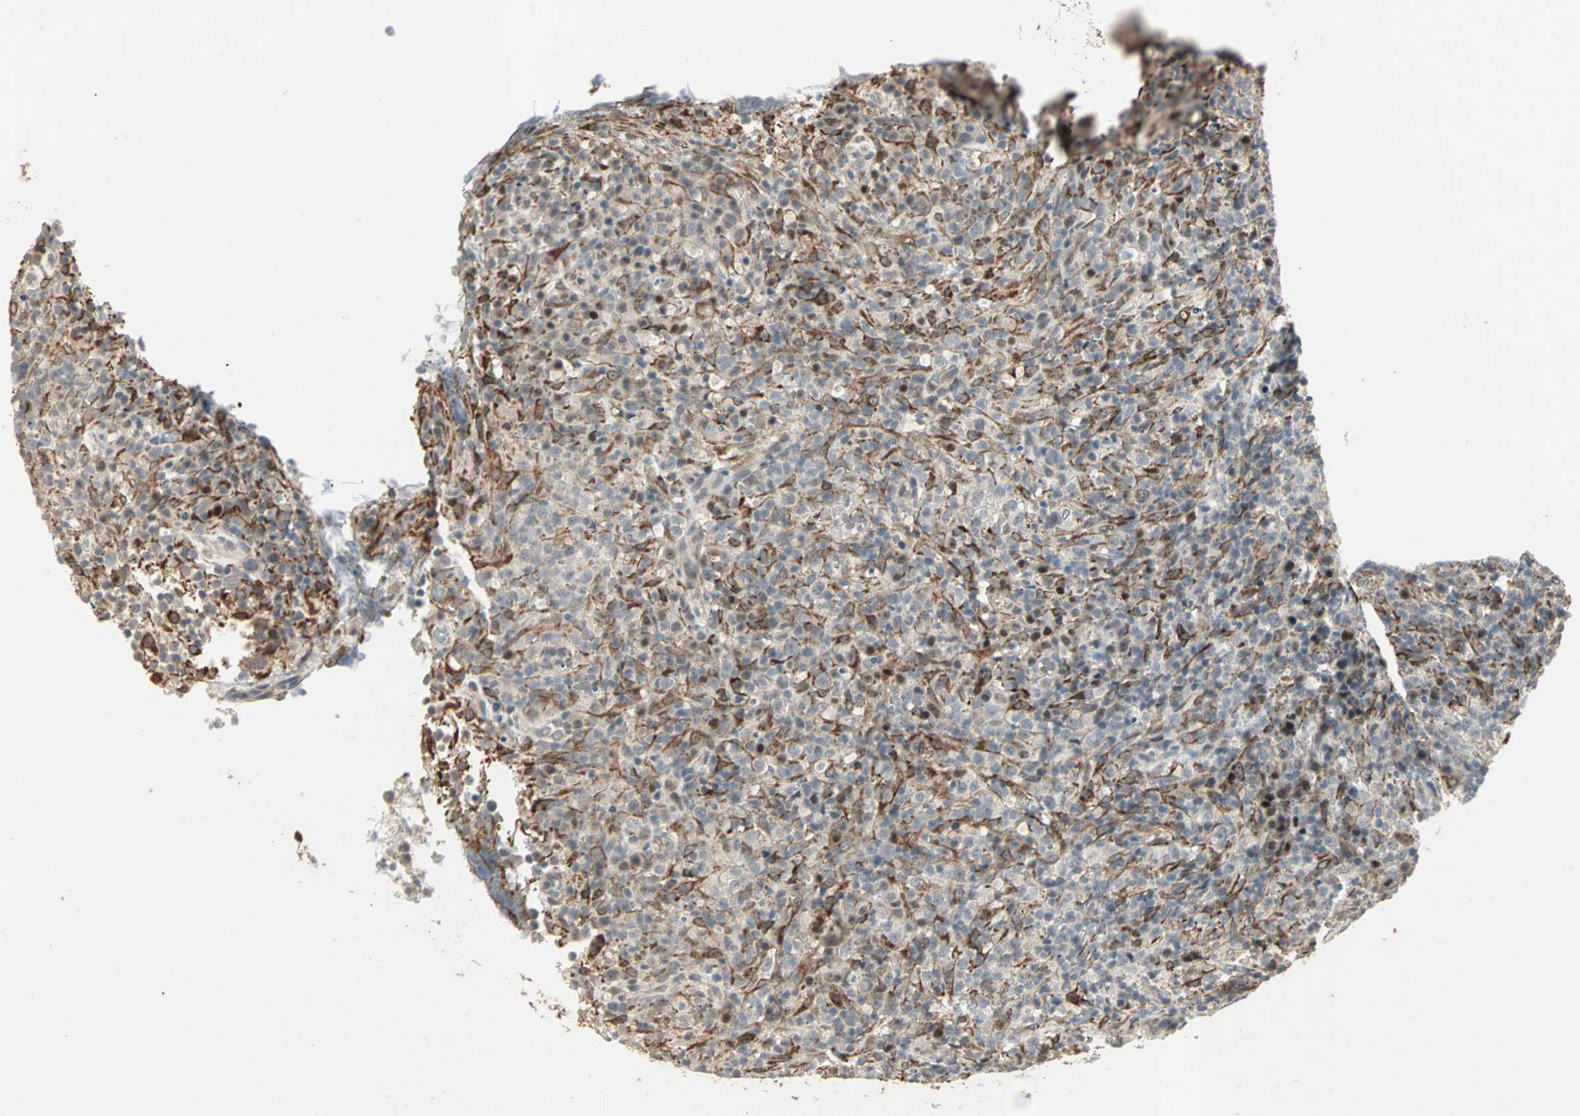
{"staining": {"intensity": "weak", "quantity": "<25%", "location": "cytoplasmic/membranous"}, "tissue": "lymphoma", "cell_type": "Tumor cells", "image_type": "cancer", "snomed": [{"axis": "morphology", "description": "Malignant lymphoma, non-Hodgkin's type, High grade"}, {"axis": "topography", "description": "Lymph node"}], "caption": "A micrograph of human lymphoma is negative for staining in tumor cells.", "gene": "TRPV4", "patient": {"sex": "female", "age": 76}}